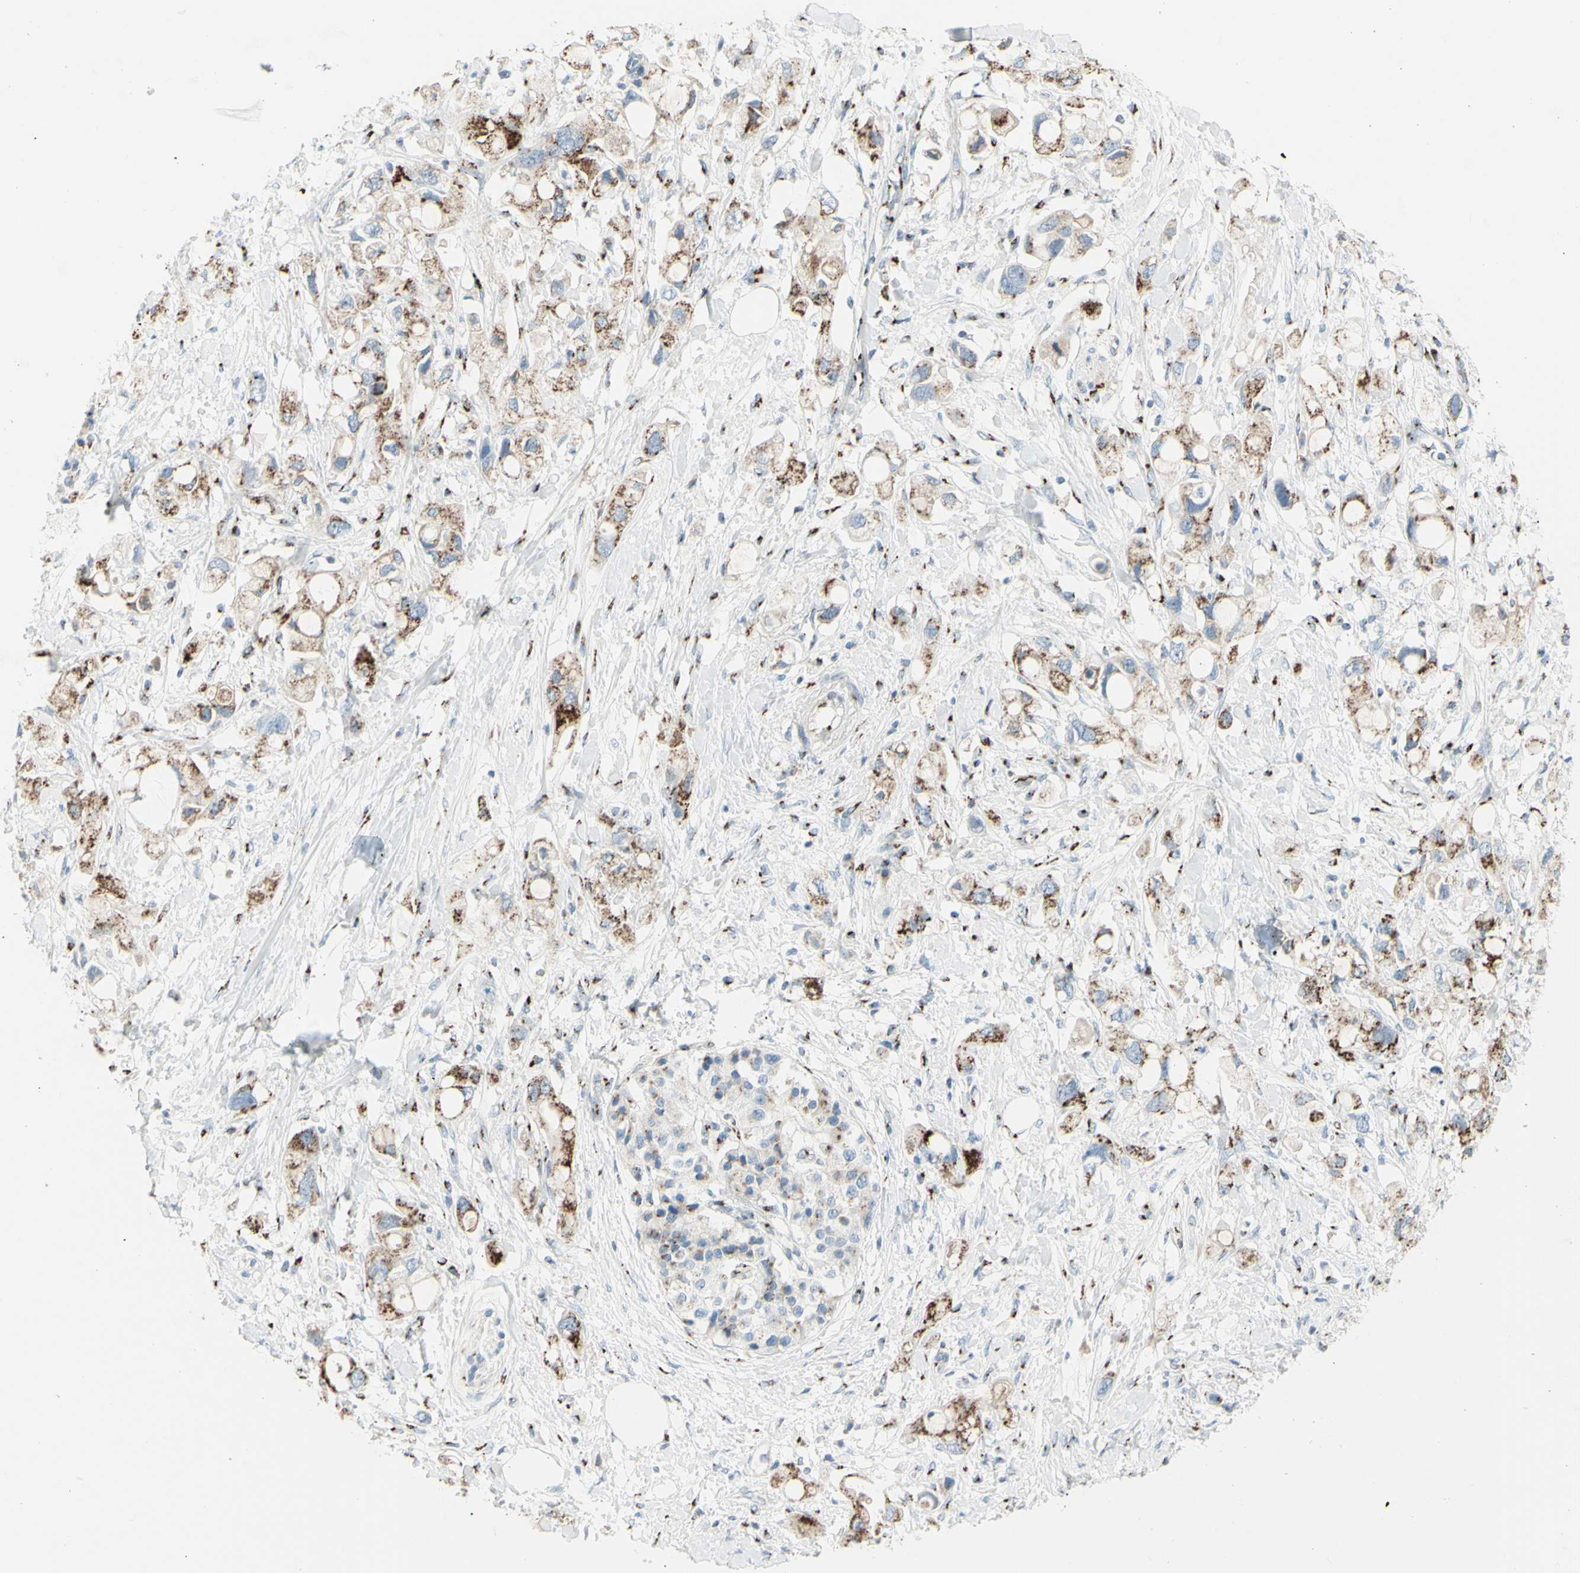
{"staining": {"intensity": "moderate", "quantity": ">75%", "location": "cytoplasmic/membranous"}, "tissue": "pancreatic cancer", "cell_type": "Tumor cells", "image_type": "cancer", "snomed": [{"axis": "morphology", "description": "Adenocarcinoma, NOS"}, {"axis": "topography", "description": "Pancreas"}], "caption": "An IHC photomicrograph of tumor tissue is shown. Protein staining in brown shows moderate cytoplasmic/membranous positivity in pancreatic cancer (adenocarcinoma) within tumor cells.", "gene": "B4GALT1", "patient": {"sex": "female", "age": 56}}